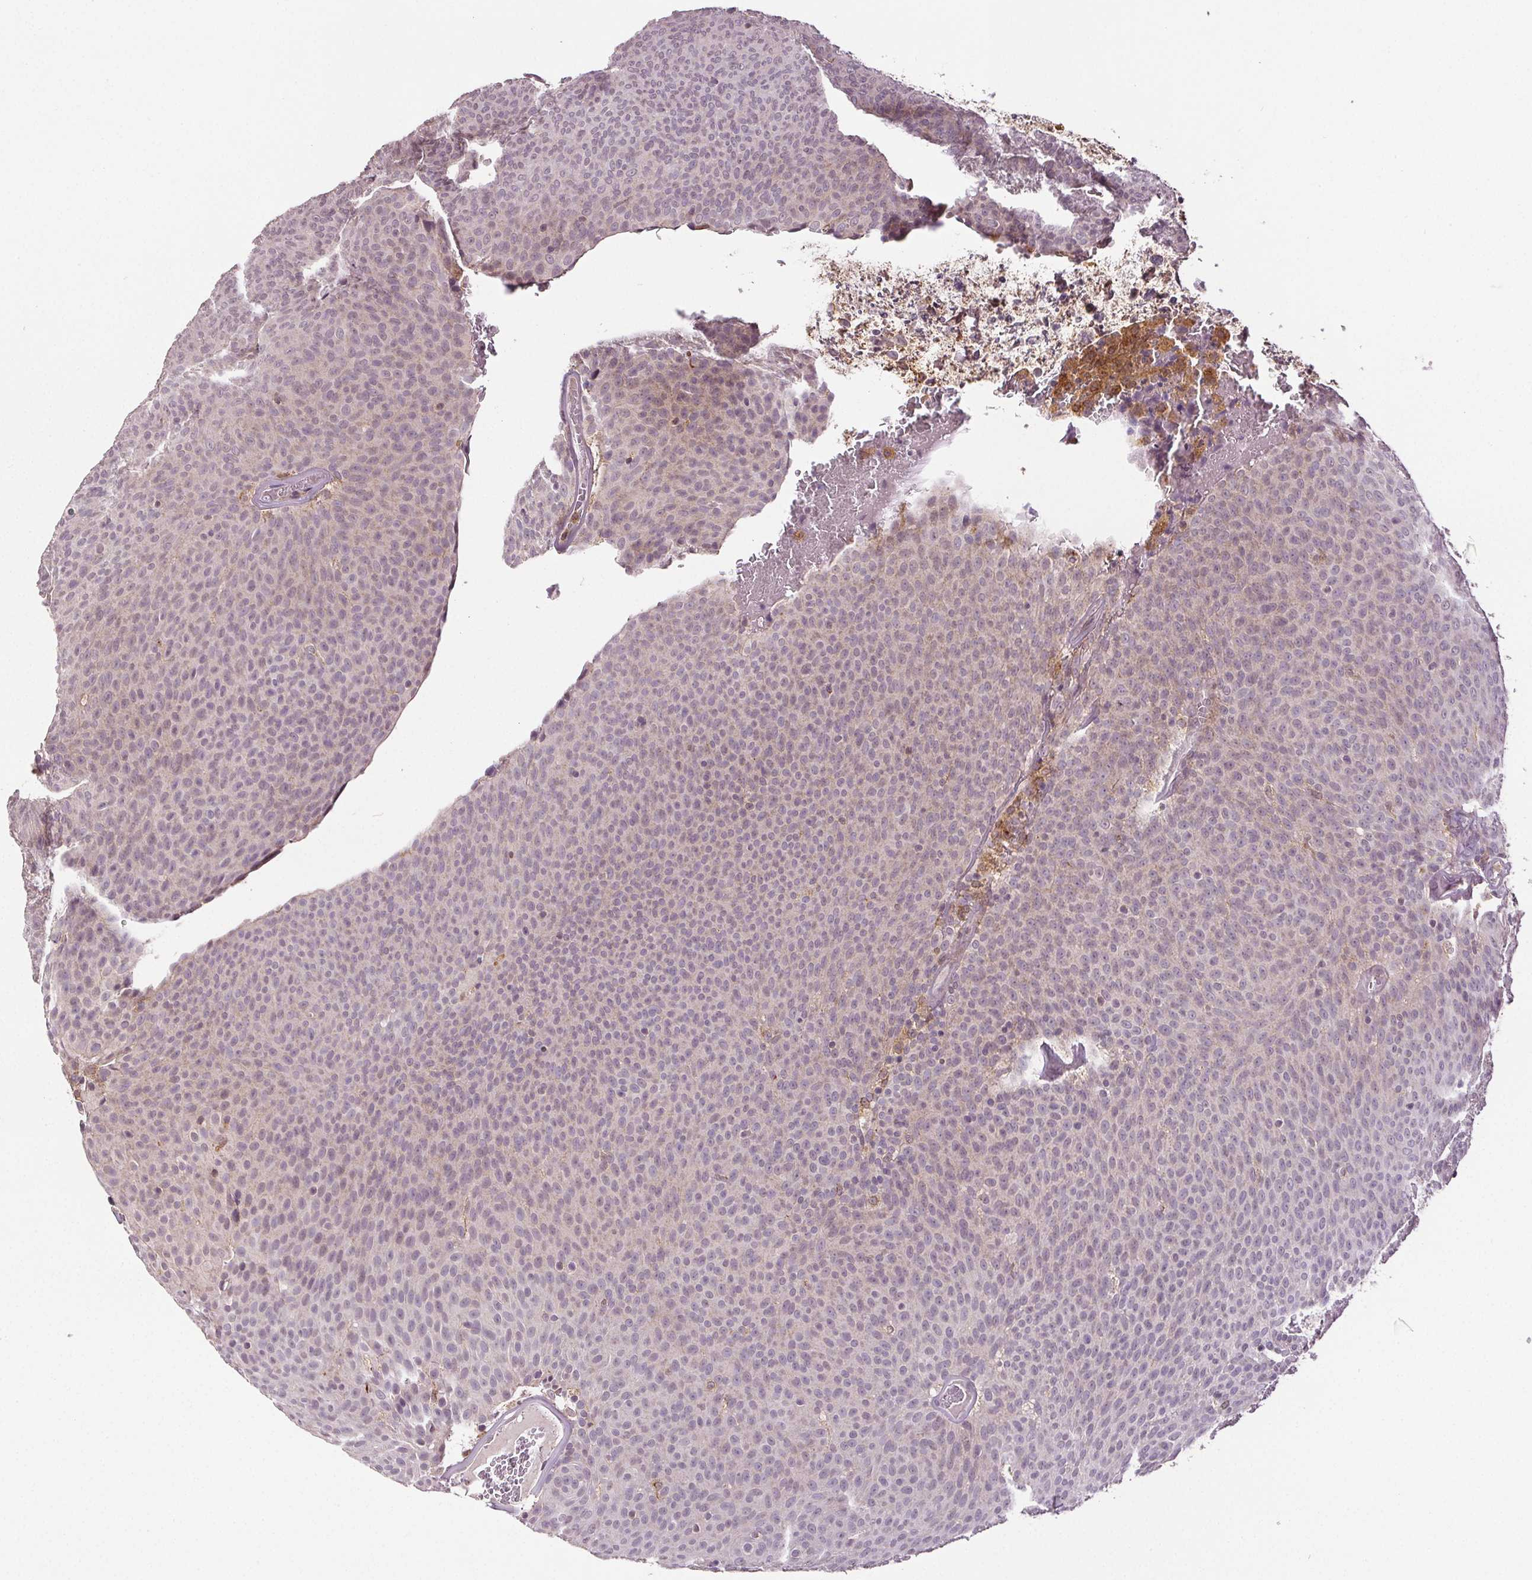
{"staining": {"intensity": "negative", "quantity": "none", "location": "none"}, "tissue": "urothelial cancer", "cell_type": "Tumor cells", "image_type": "cancer", "snomed": [{"axis": "morphology", "description": "Urothelial carcinoma, Low grade"}, {"axis": "topography", "description": "Urinary bladder"}], "caption": "Tumor cells show no significant staining in low-grade urothelial carcinoma.", "gene": "EPHB3", "patient": {"sex": "male", "age": 77}}